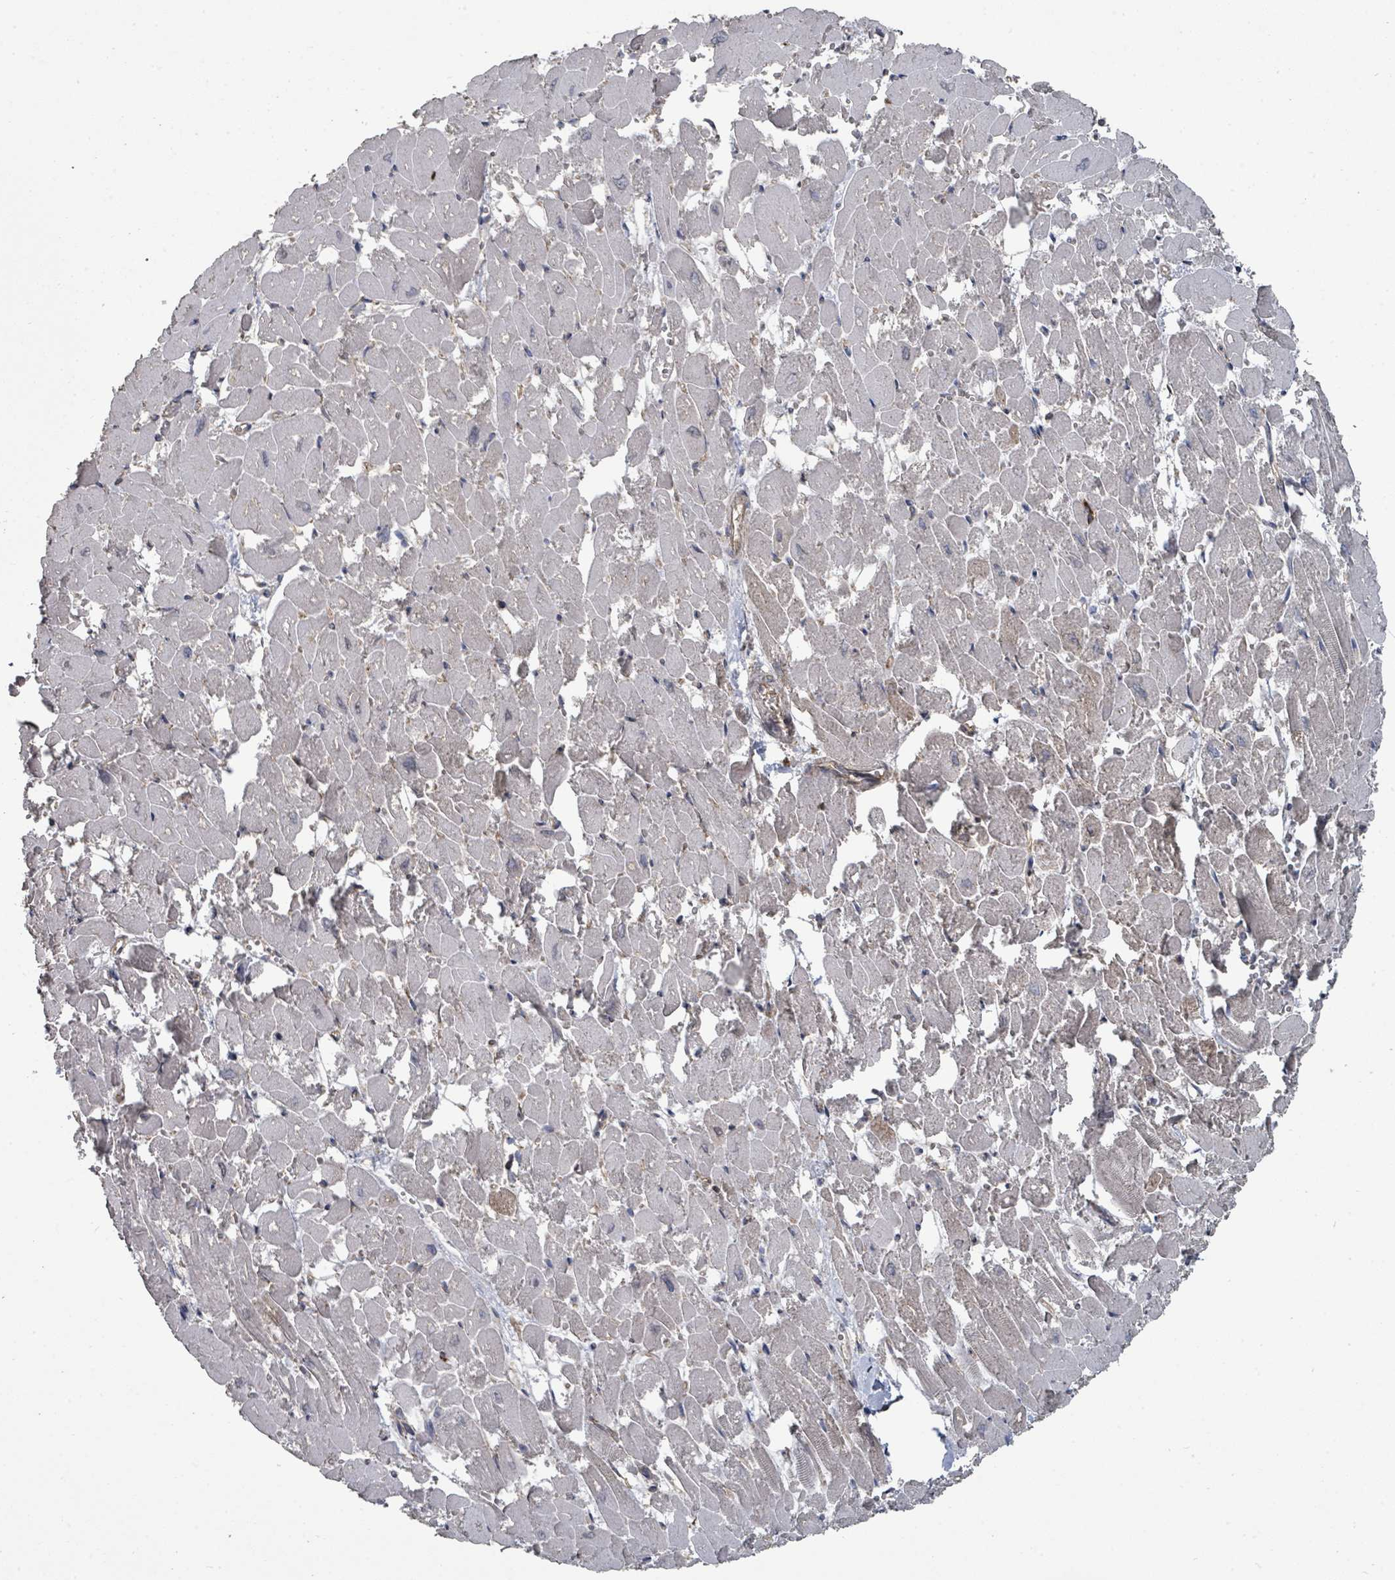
{"staining": {"intensity": "weak", "quantity": "25%-75%", "location": "cytoplasmic/membranous"}, "tissue": "heart muscle", "cell_type": "Cardiomyocytes", "image_type": "normal", "snomed": [{"axis": "morphology", "description": "Normal tissue, NOS"}, {"axis": "topography", "description": "Heart"}], "caption": "This image shows immunohistochemistry (IHC) staining of normal human heart muscle, with low weak cytoplasmic/membranous positivity in about 25%-75% of cardiomyocytes.", "gene": "SLC9A7", "patient": {"sex": "male", "age": 54}}